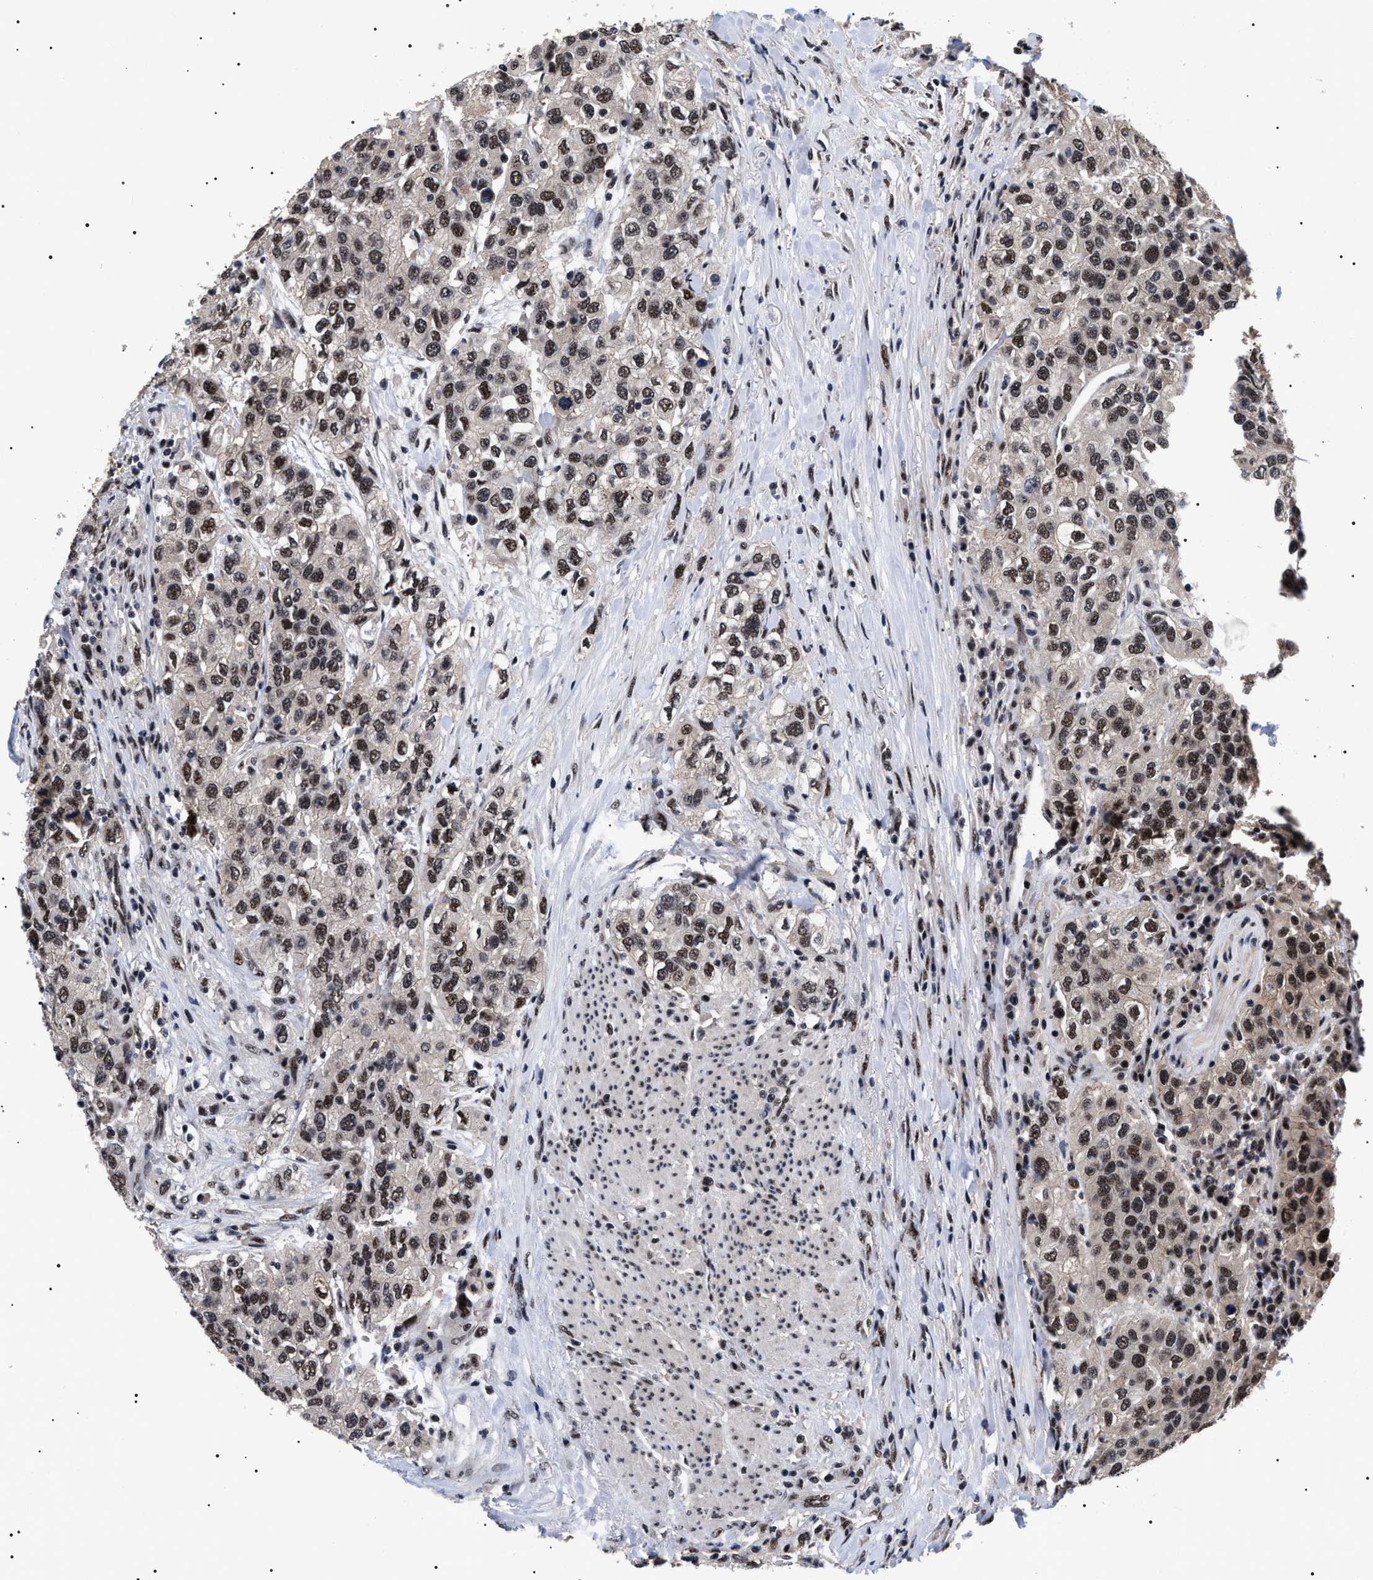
{"staining": {"intensity": "moderate", "quantity": ">75%", "location": "nuclear"}, "tissue": "urothelial cancer", "cell_type": "Tumor cells", "image_type": "cancer", "snomed": [{"axis": "morphology", "description": "Urothelial carcinoma, High grade"}, {"axis": "topography", "description": "Urinary bladder"}], "caption": "Urothelial cancer stained with immunohistochemistry (IHC) reveals moderate nuclear expression in approximately >75% of tumor cells.", "gene": "CAAP1", "patient": {"sex": "female", "age": 80}}